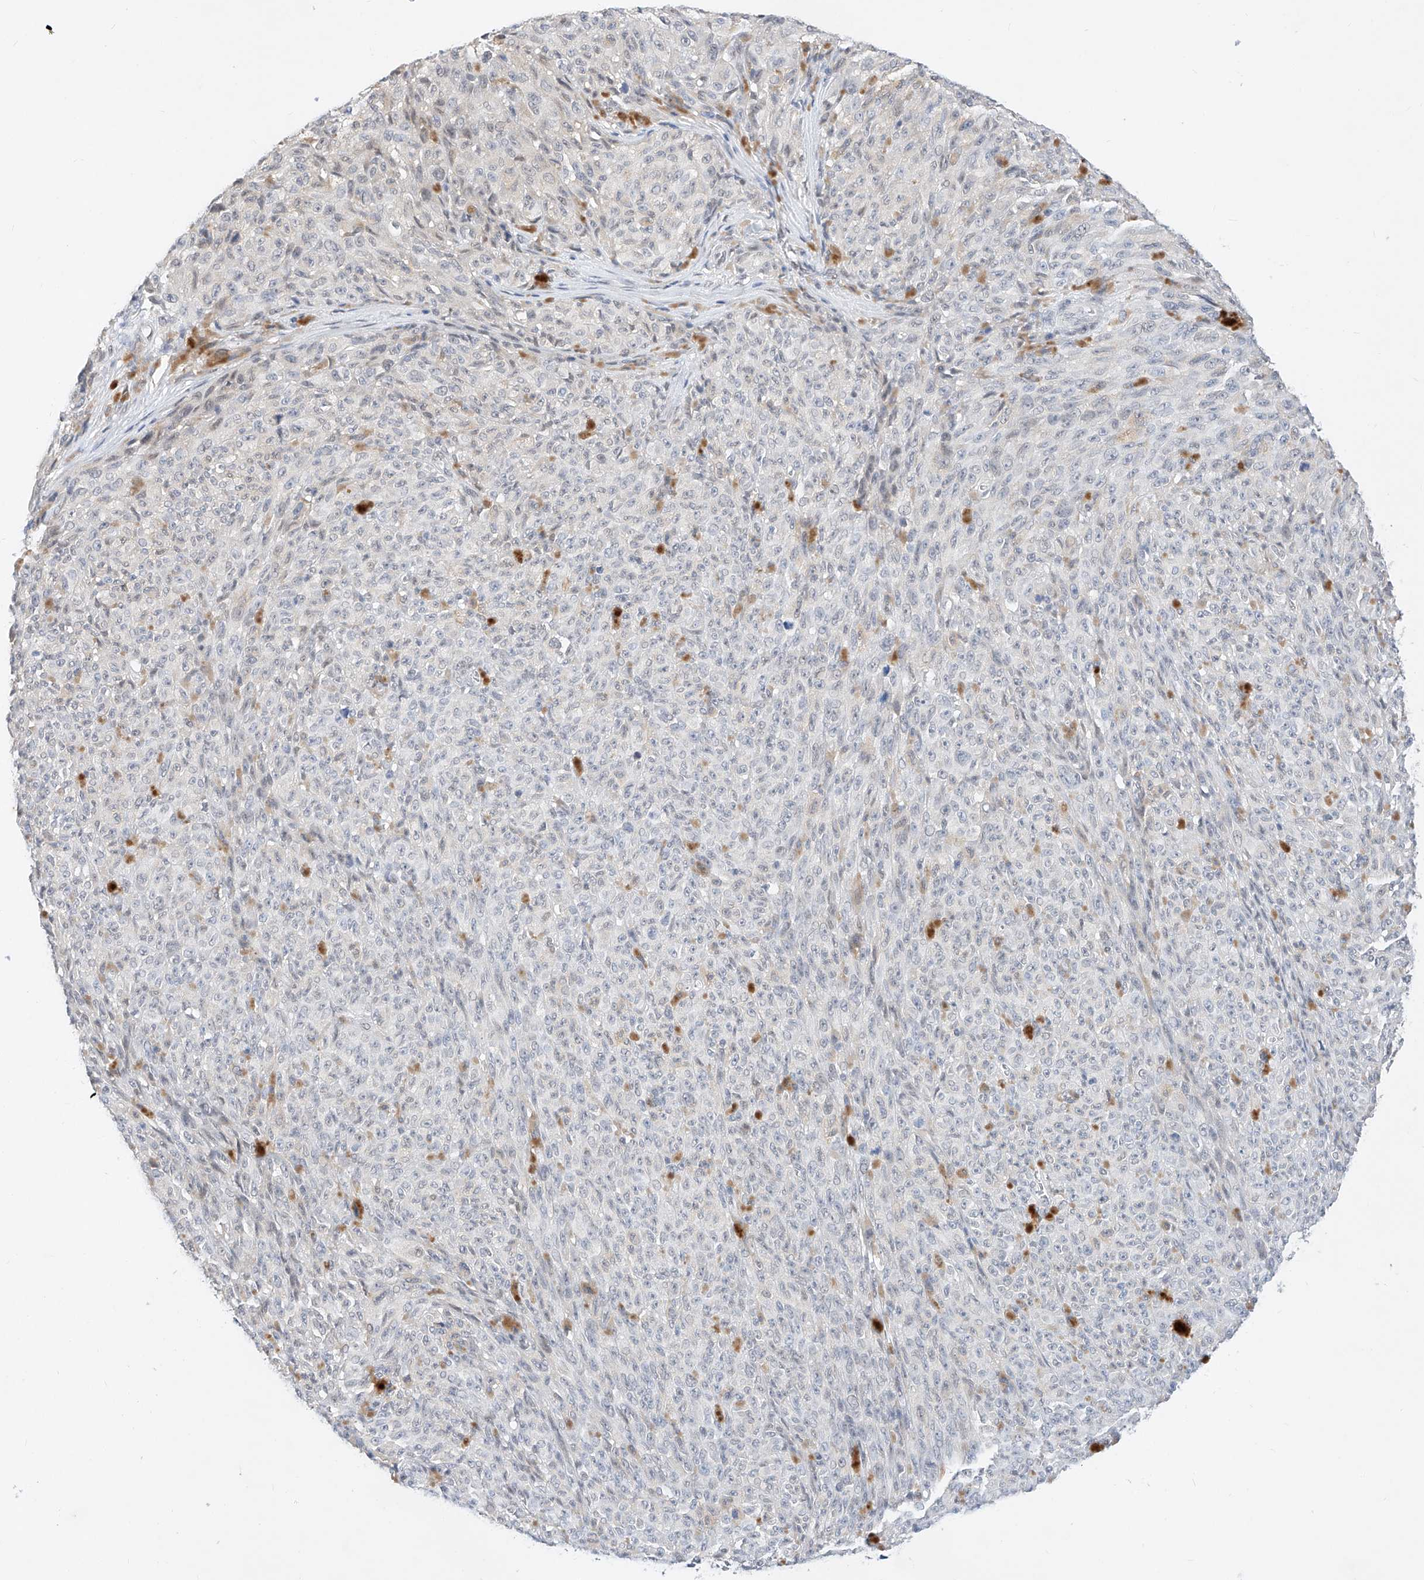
{"staining": {"intensity": "negative", "quantity": "none", "location": "none"}, "tissue": "melanoma", "cell_type": "Tumor cells", "image_type": "cancer", "snomed": [{"axis": "morphology", "description": "Malignant melanoma, NOS"}, {"axis": "topography", "description": "Skin"}], "caption": "Micrograph shows no significant protein positivity in tumor cells of malignant melanoma.", "gene": "KCNJ1", "patient": {"sex": "female", "age": 82}}